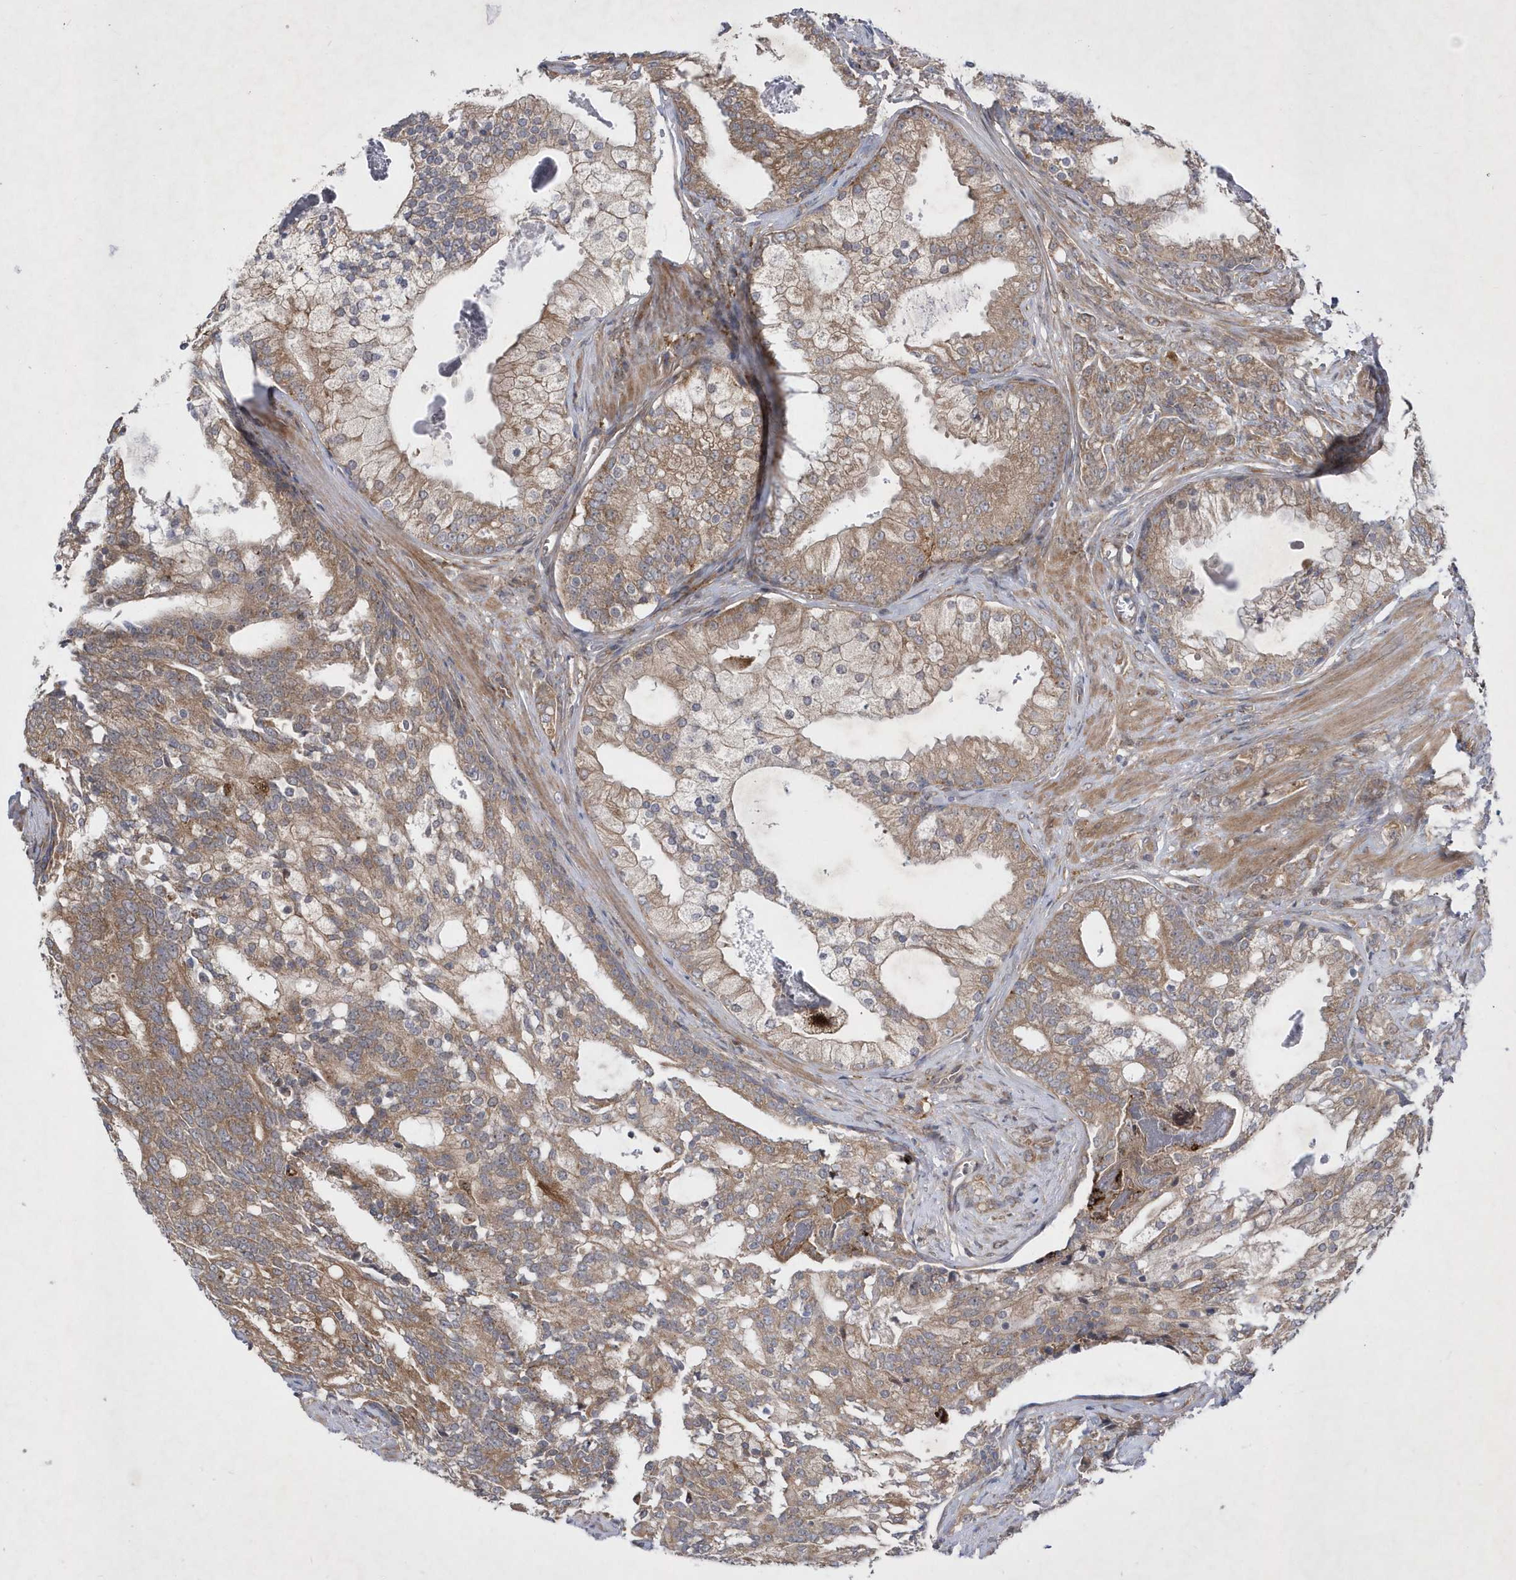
{"staining": {"intensity": "moderate", "quantity": ">75%", "location": "cytoplasmic/membranous"}, "tissue": "prostate cancer", "cell_type": "Tumor cells", "image_type": "cancer", "snomed": [{"axis": "morphology", "description": "Adenocarcinoma, Low grade"}, {"axis": "topography", "description": "Prostate"}], "caption": "The immunohistochemical stain highlights moderate cytoplasmic/membranous positivity in tumor cells of prostate cancer (low-grade adenocarcinoma) tissue. (Stains: DAB in brown, nuclei in blue, Microscopy: brightfield microscopy at high magnification).", "gene": "LONRF2", "patient": {"sex": "male", "age": 58}}